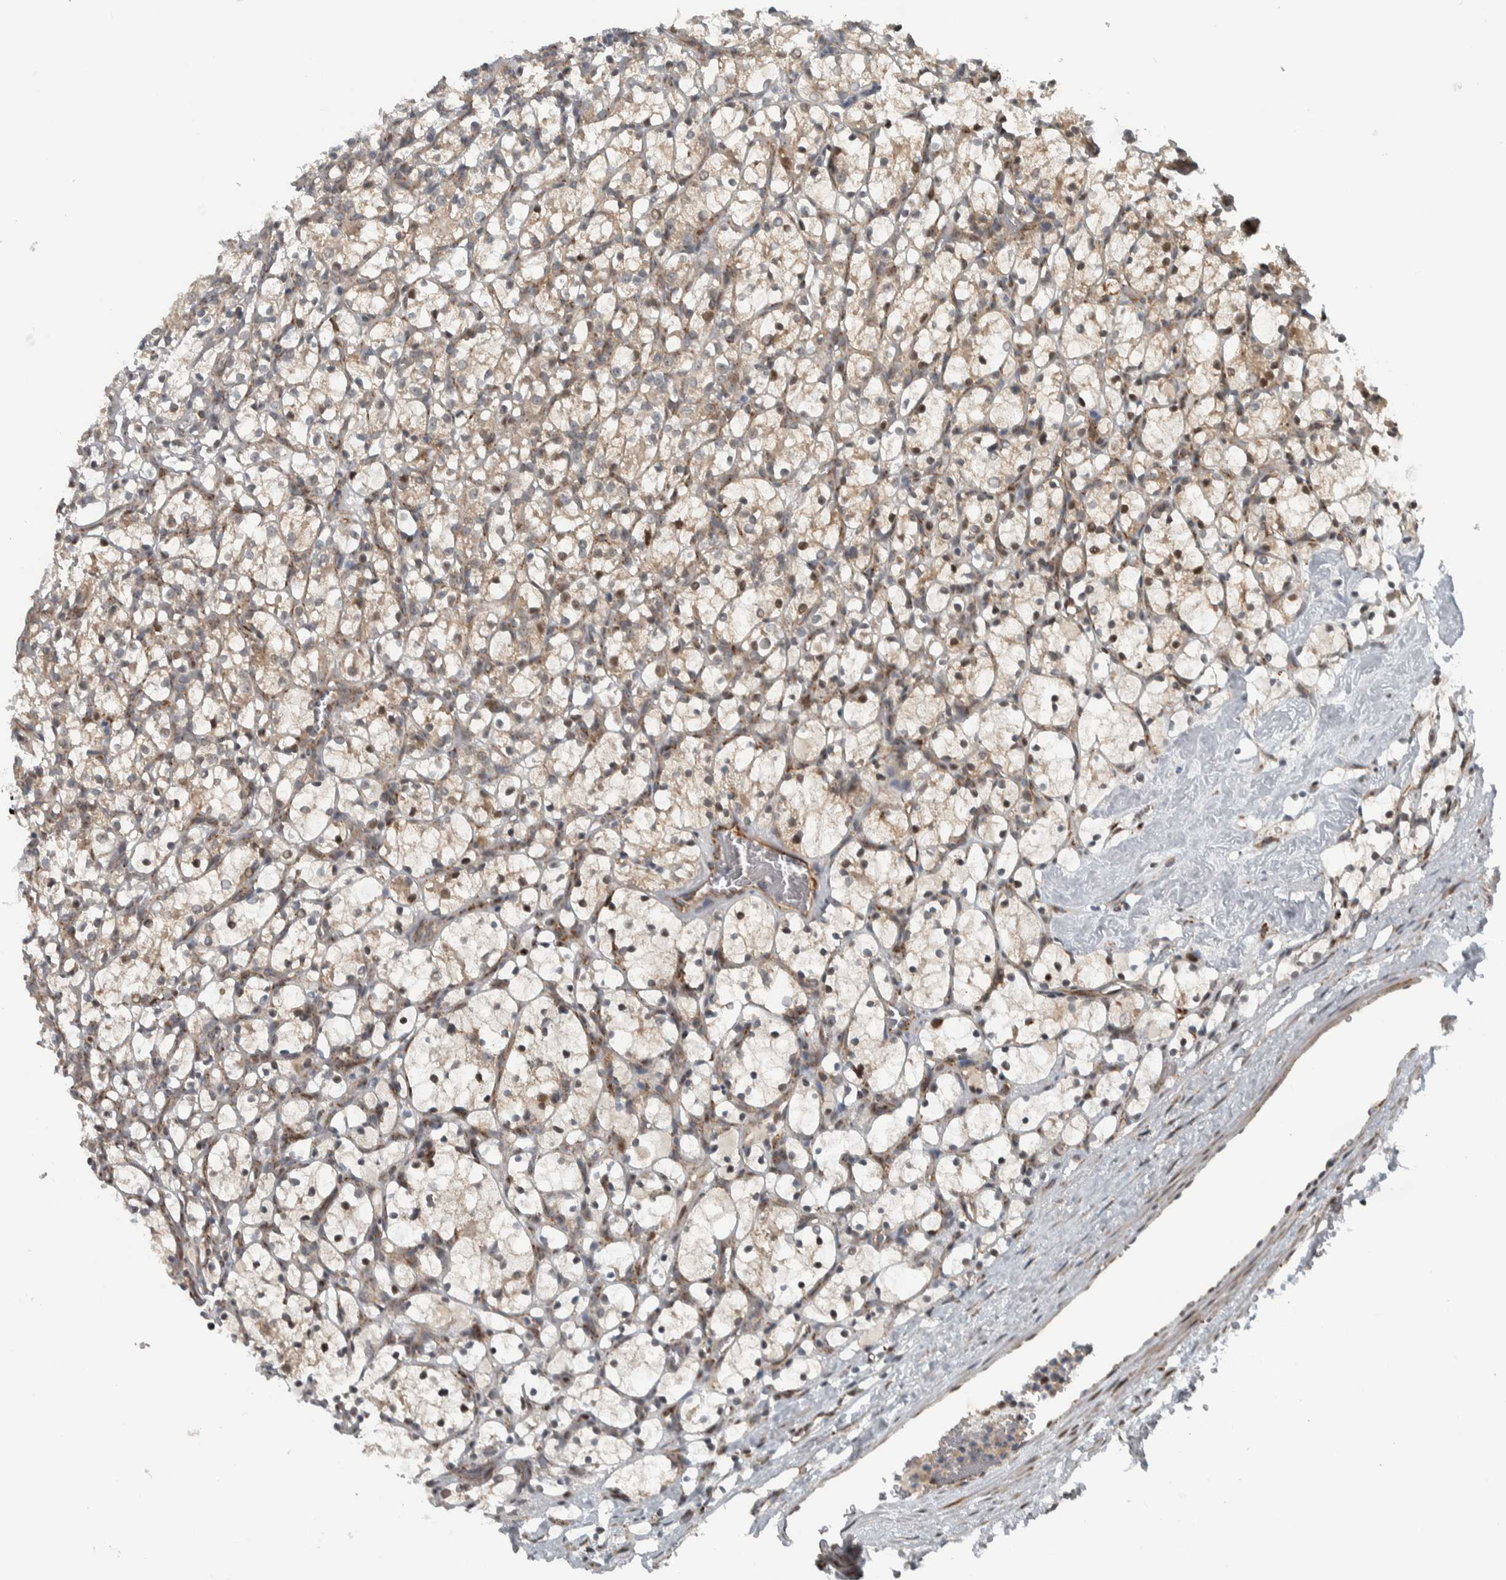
{"staining": {"intensity": "weak", "quantity": ">75%", "location": "cytoplasmic/membranous"}, "tissue": "renal cancer", "cell_type": "Tumor cells", "image_type": "cancer", "snomed": [{"axis": "morphology", "description": "Adenocarcinoma, NOS"}, {"axis": "topography", "description": "Kidney"}], "caption": "A low amount of weak cytoplasmic/membranous staining is appreciated in about >75% of tumor cells in renal adenocarcinoma tissue.", "gene": "PPM1K", "patient": {"sex": "female", "age": 69}}